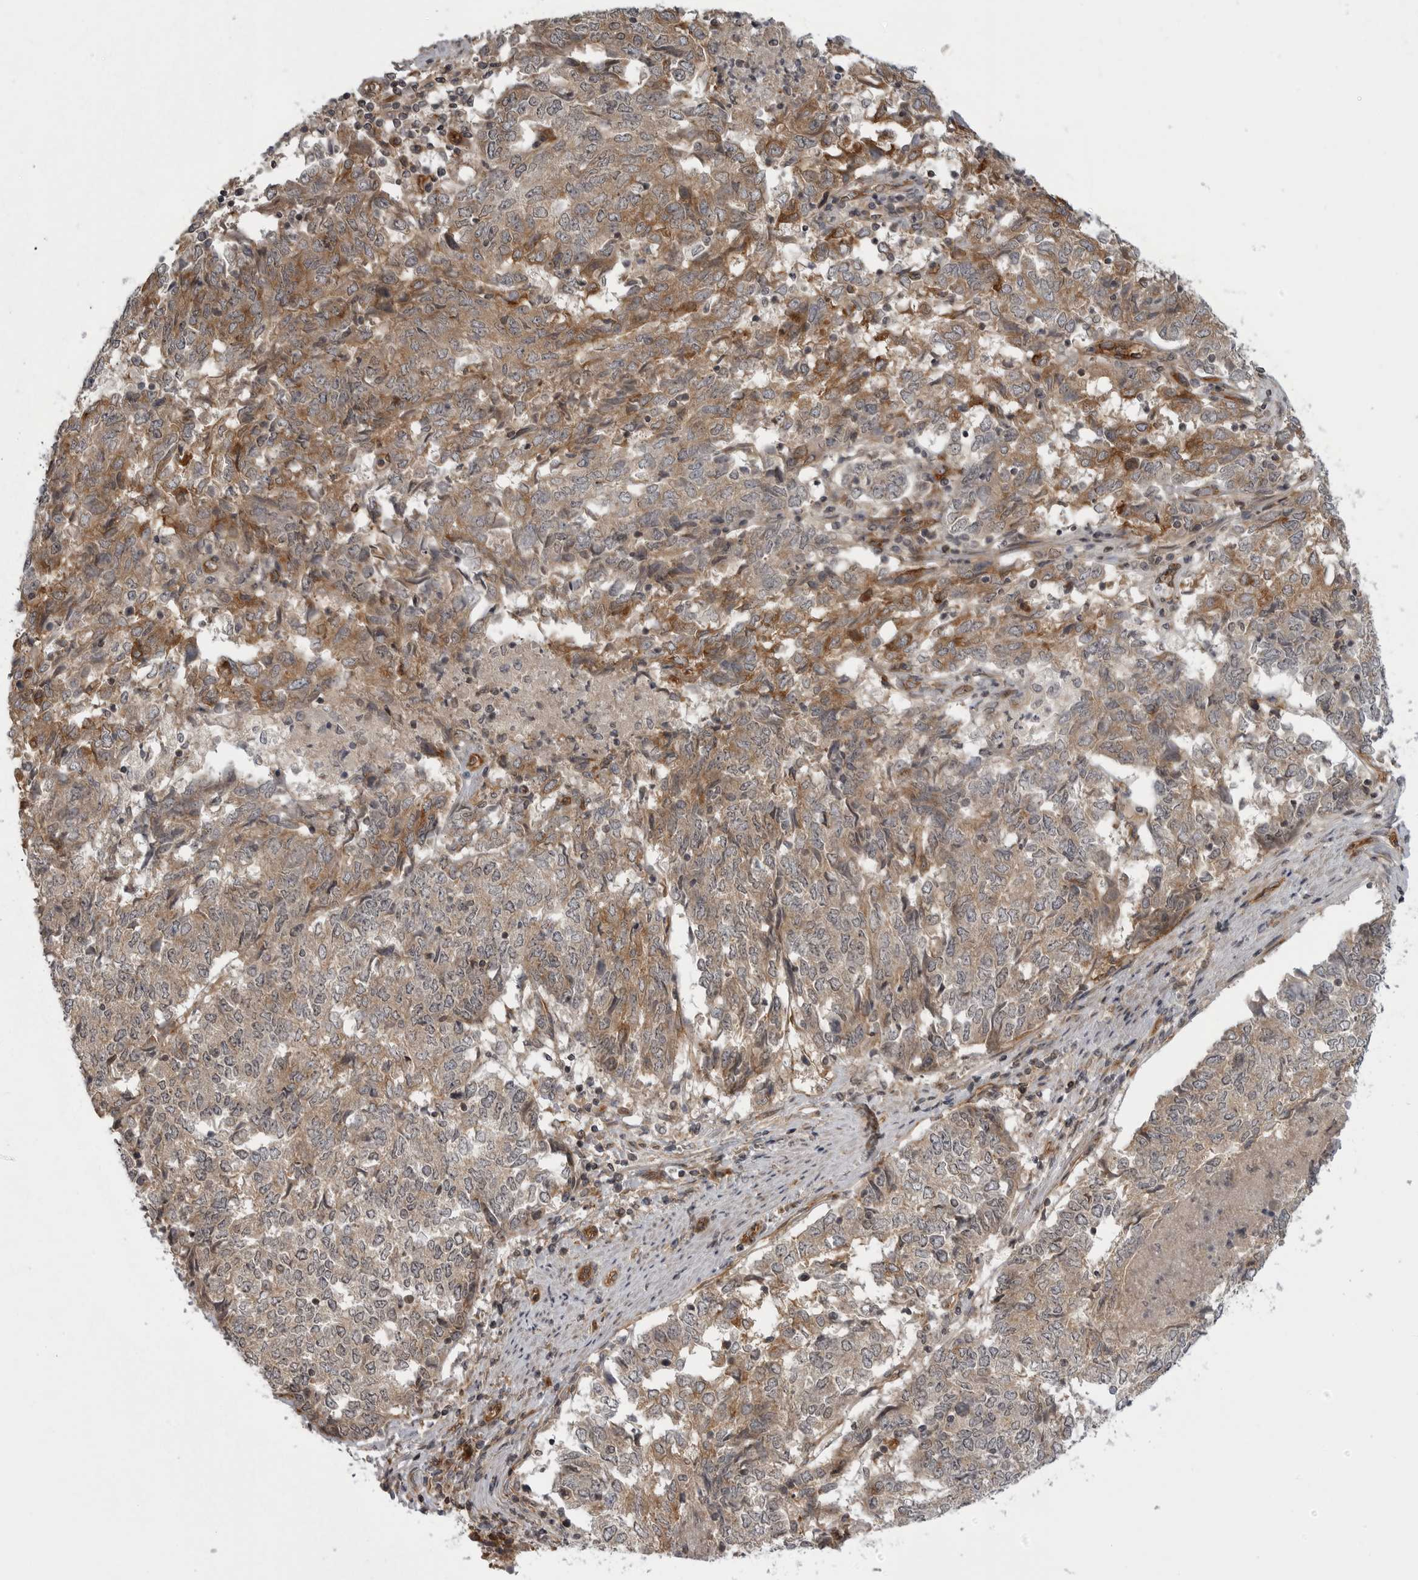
{"staining": {"intensity": "moderate", "quantity": "25%-75%", "location": "cytoplasmic/membranous"}, "tissue": "endometrial cancer", "cell_type": "Tumor cells", "image_type": "cancer", "snomed": [{"axis": "morphology", "description": "Adenocarcinoma, NOS"}, {"axis": "topography", "description": "Endometrium"}], "caption": "Endometrial cancer (adenocarcinoma) stained for a protein (brown) shows moderate cytoplasmic/membranous positive positivity in about 25%-75% of tumor cells.", "gene": "LRRC45", "patient": {"sex": "female", "age": 80}}